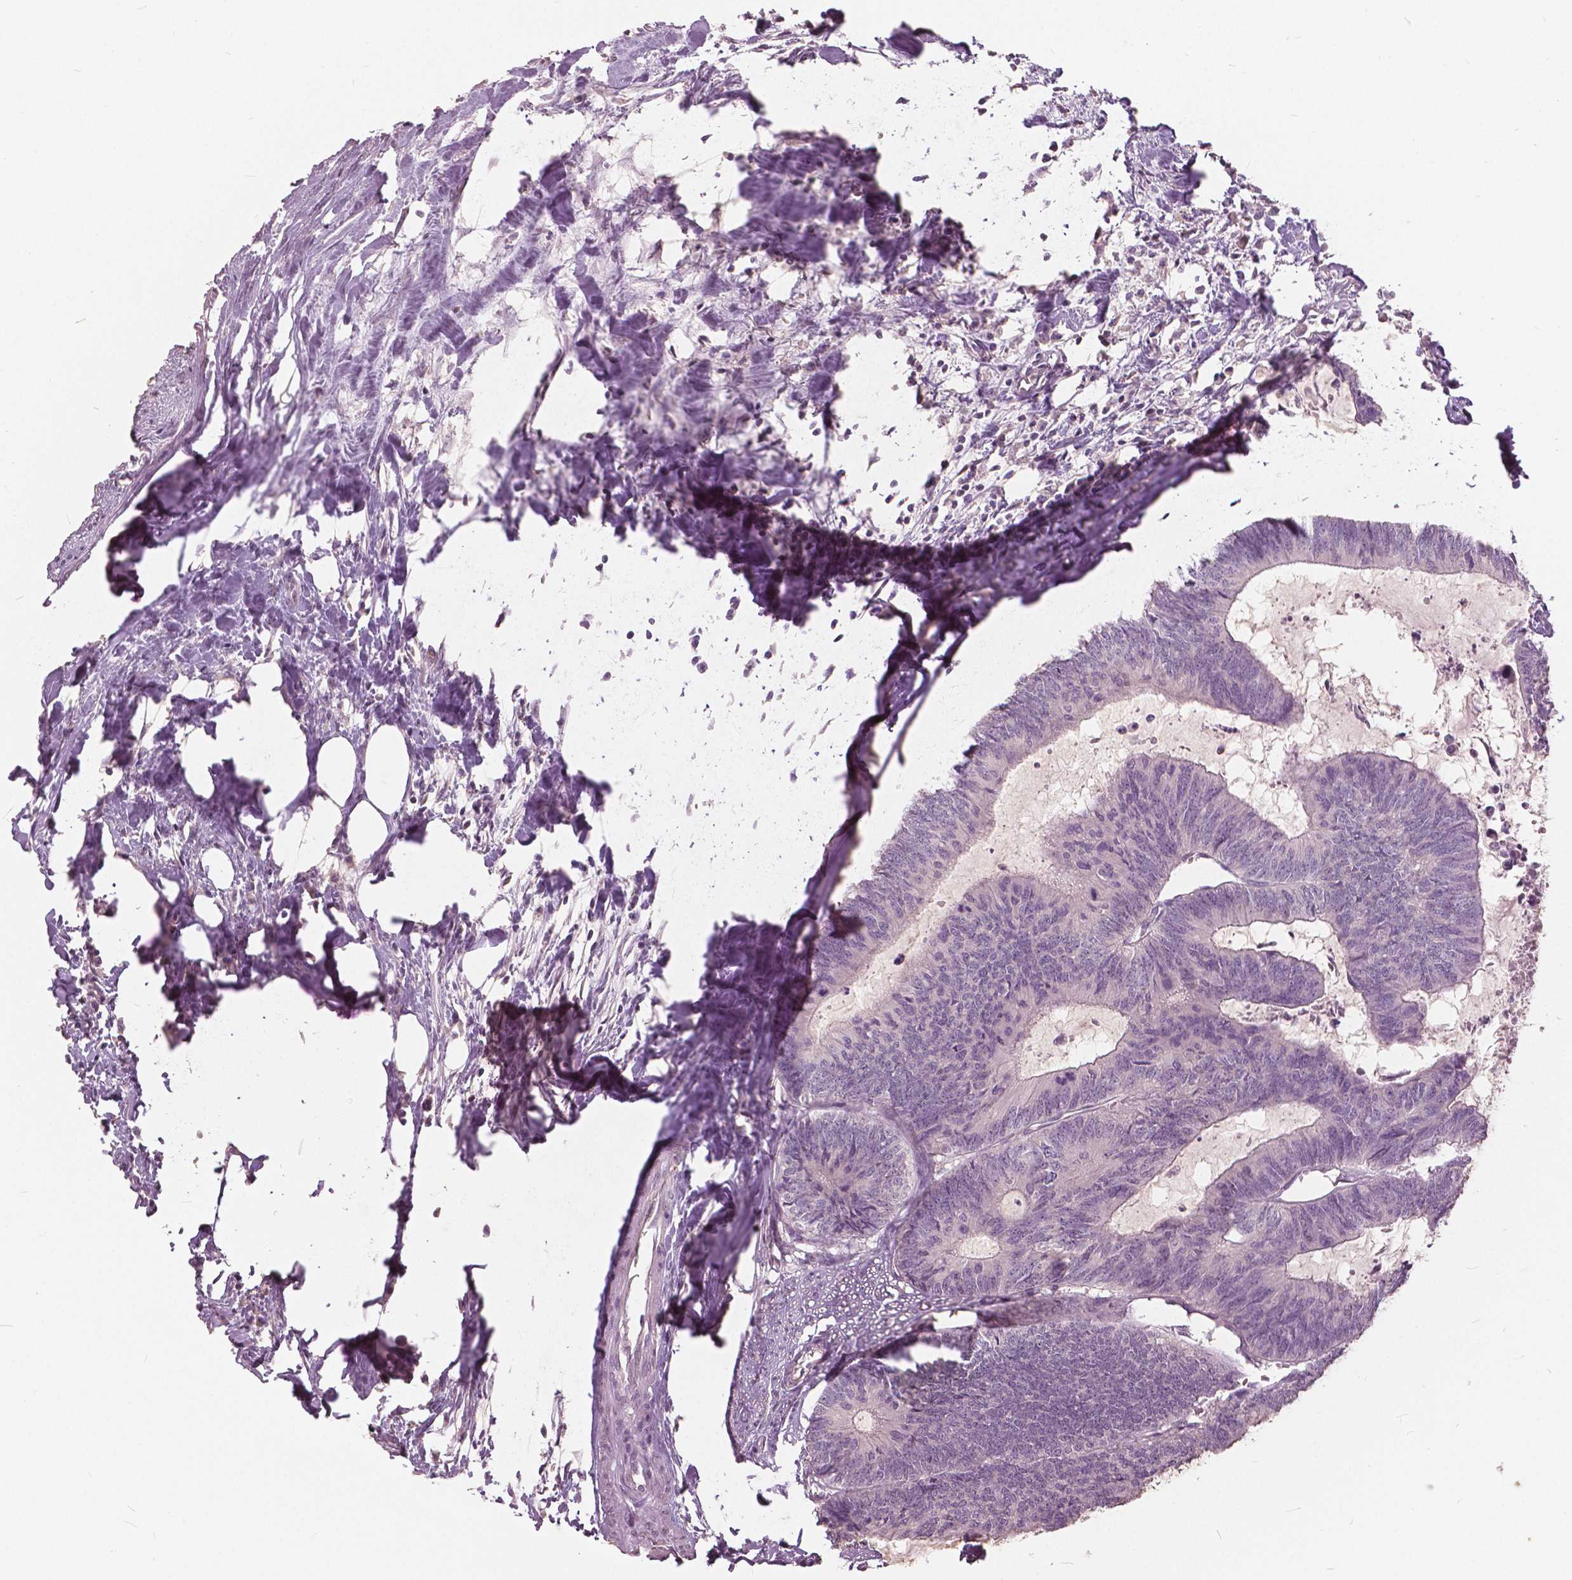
{"staining": {"intensity": "negative", "quantity": "none", "location": "none"}, "tissue": "colorectal cancer", "cell_type": "Tumor cells", "image_type": "cancer", "snomed": [{"axis": "morphology", "description": "Adenocarcinoma, NOS"}, {"axis": "topography", "description": "Colon"}, {"axis": "topography", "description": "Rectum"}], "caption": "Colorectal adenocarcinoma was stained to show a protein in brown. There is no significant positivity in tumor cells.", "gene": "NANOG", "patient": {"sex": "male", "age": 57}}